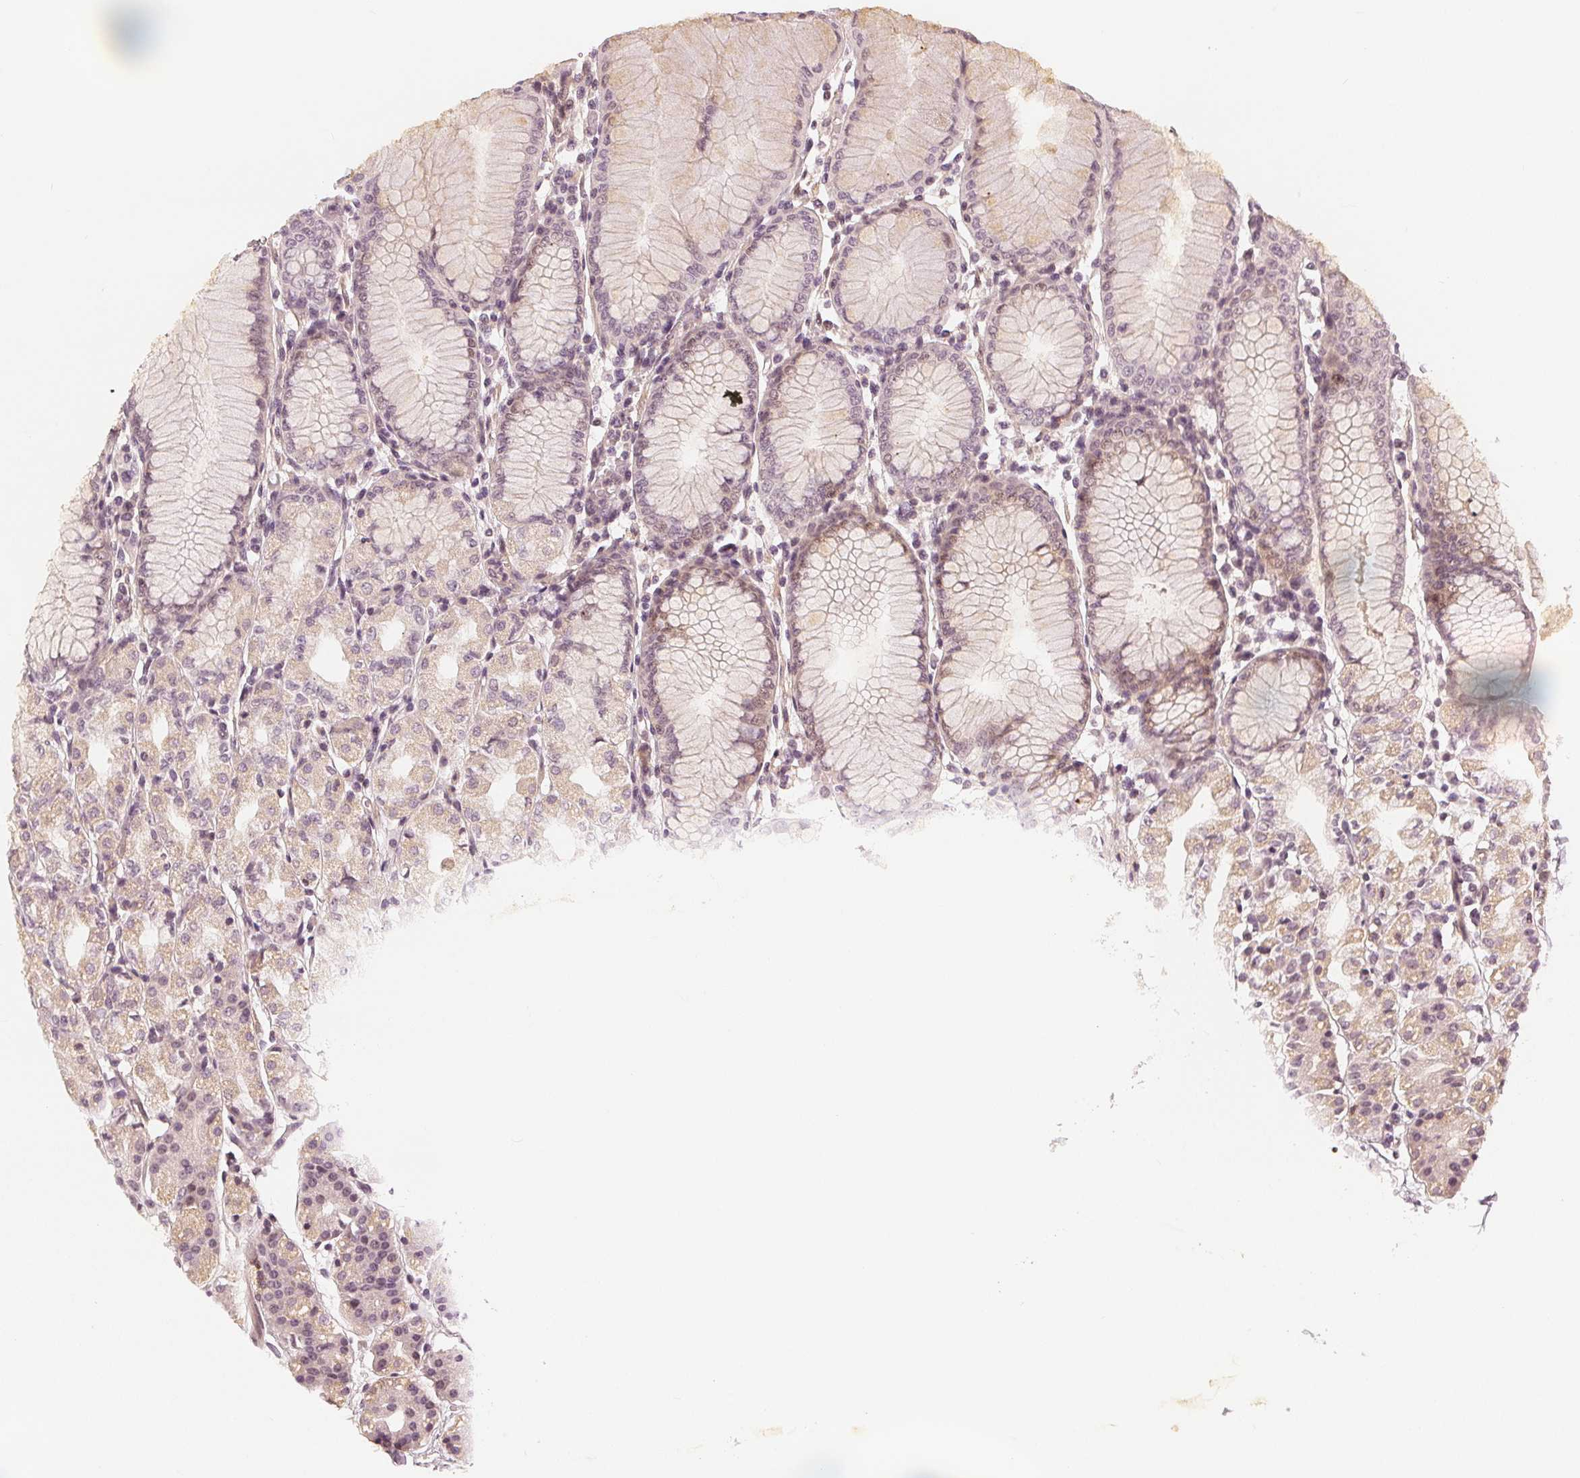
{"staining": {"intensity": "weak", "quantity": "<25%", "location": "cytoplasmic/membranous"}, "tissue": "stomach", "cell_type": "Glandular cells", "image_type": "normal", "snomed": [{"axis": "morphology", "description": "Normal tissue, NOS"}, {"axis": "topography", "description": "Stomach"}], "caption": "High power microscopy histopathology image of an immunohistochemistry image of benign stomach, revealing no significant staining in glandular cells. (Brightfield microscopy of DAB immunohistochemistry at high magnification).", "gene": "SLC34A1", "patient": {"sex": "female", "age": 57}}